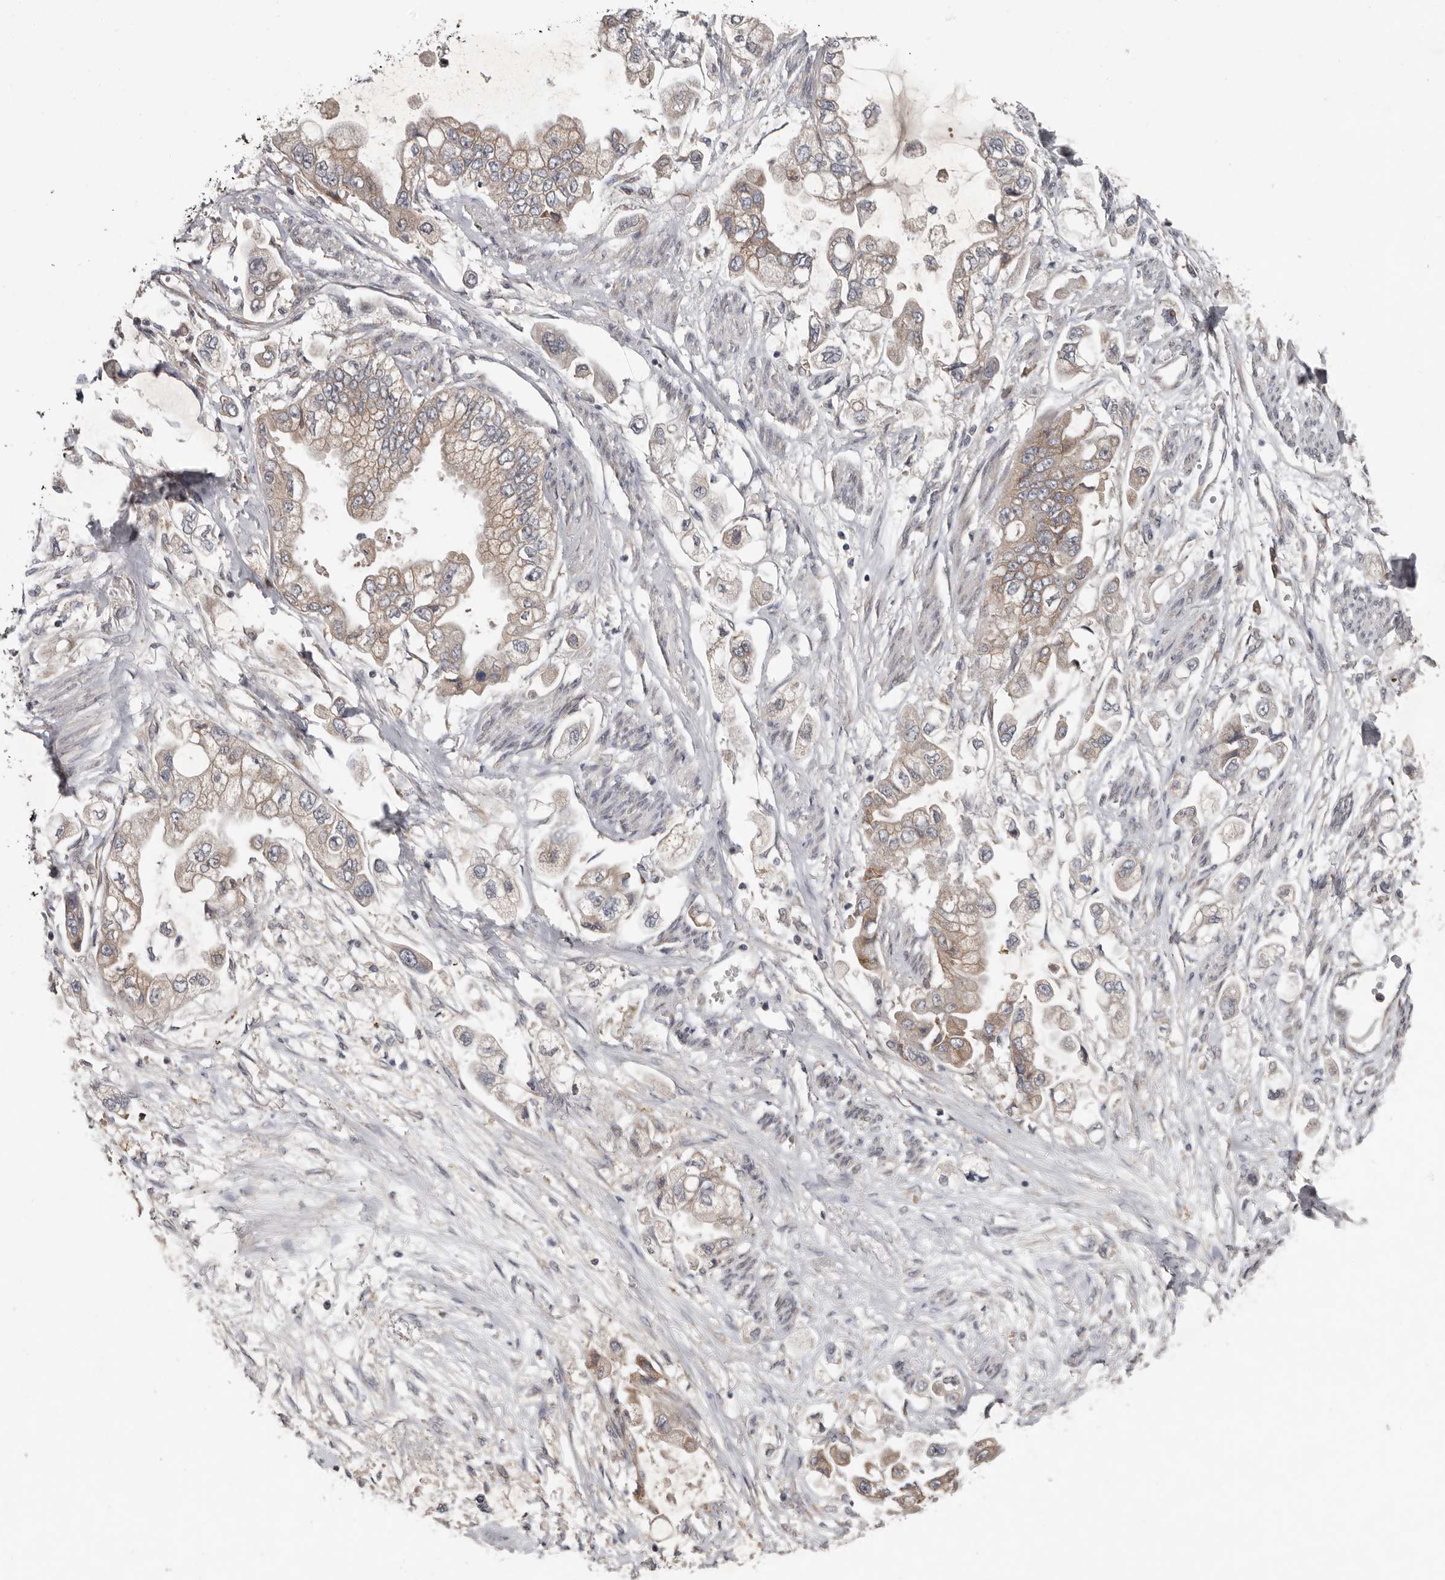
{"staining": {"intensity": "weak", "quantity": "<25%", "location": "cytoplasmic/membranous"}, "tissue": "stomach cancer", "cell_type": "Tumor cells", "image_type": "cancer", "snomed": [{"axis": "morphology", "description": "Adenocarcinoma, NOS"}, {"axis": "topography", "description": "Stomach"}], "caption": "Adenocarcinoma (stomach) was stained to show a protein in brown. There is no significant staining in tumor cells.", "gene": "CHML", "patient": {"sex": "male", "age": 62}}